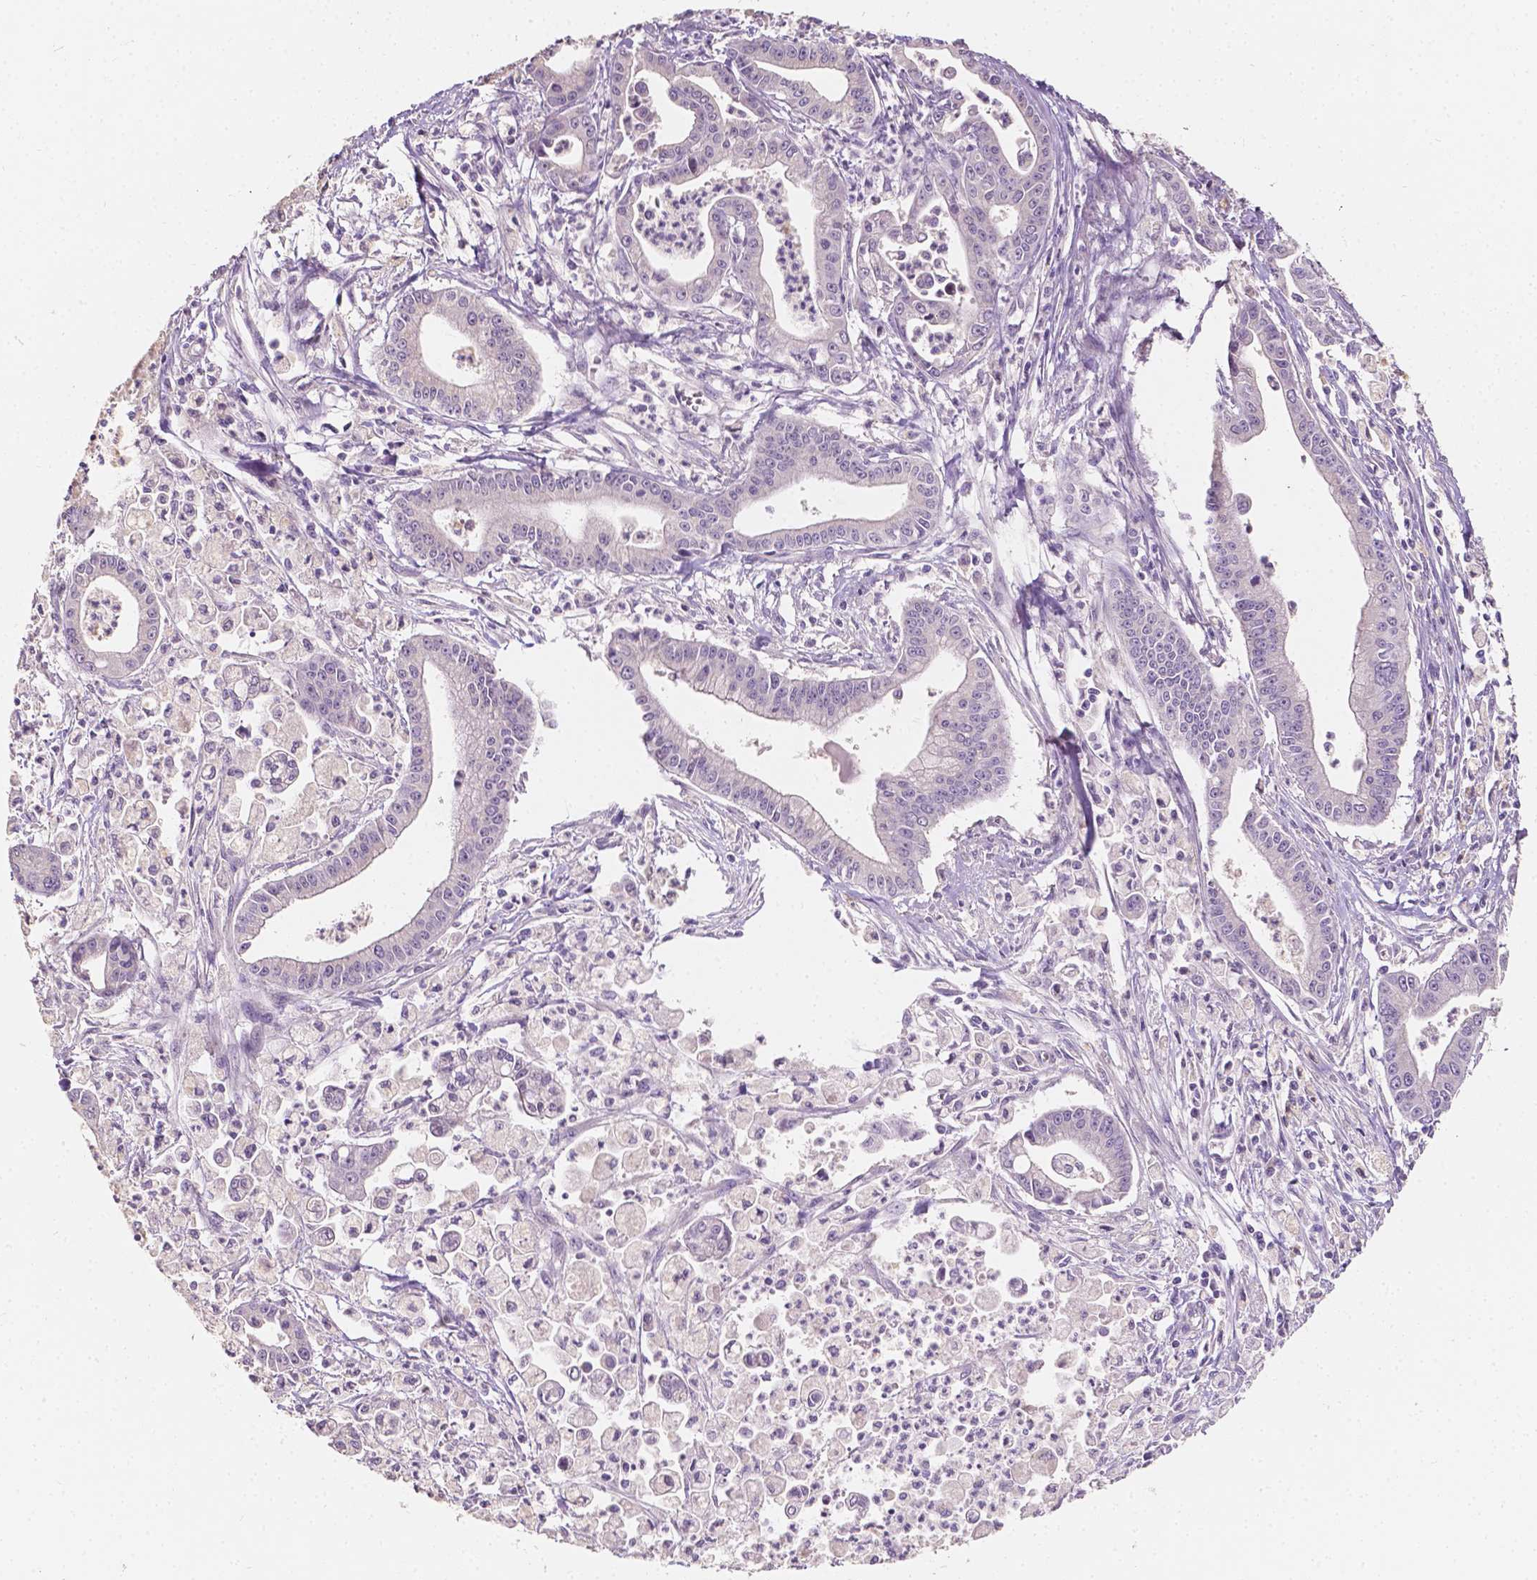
{"staining": {"intensity": "negative", "quantity": "none", "location": "none"}, "tissue": "pancreatic cancer", "cell_type": "Tumor cells", "image_type": "cancer", "snomed": [{"axis": "morphology", "description": "Adenocarcinoma, NOS"}, {"axis": "topography", "description": "Pancreas"}], "caption": "Immunohistochemistry (IHC) image of neoplastic tissue: adenocarcinoma (pancreatic) stained with DAB (3,3'-diaminobenzidine) exhibits no significant protein positivity in tumor cells.", "gene": "TAL1", "patient": {"sex": "female", "age": 65}}